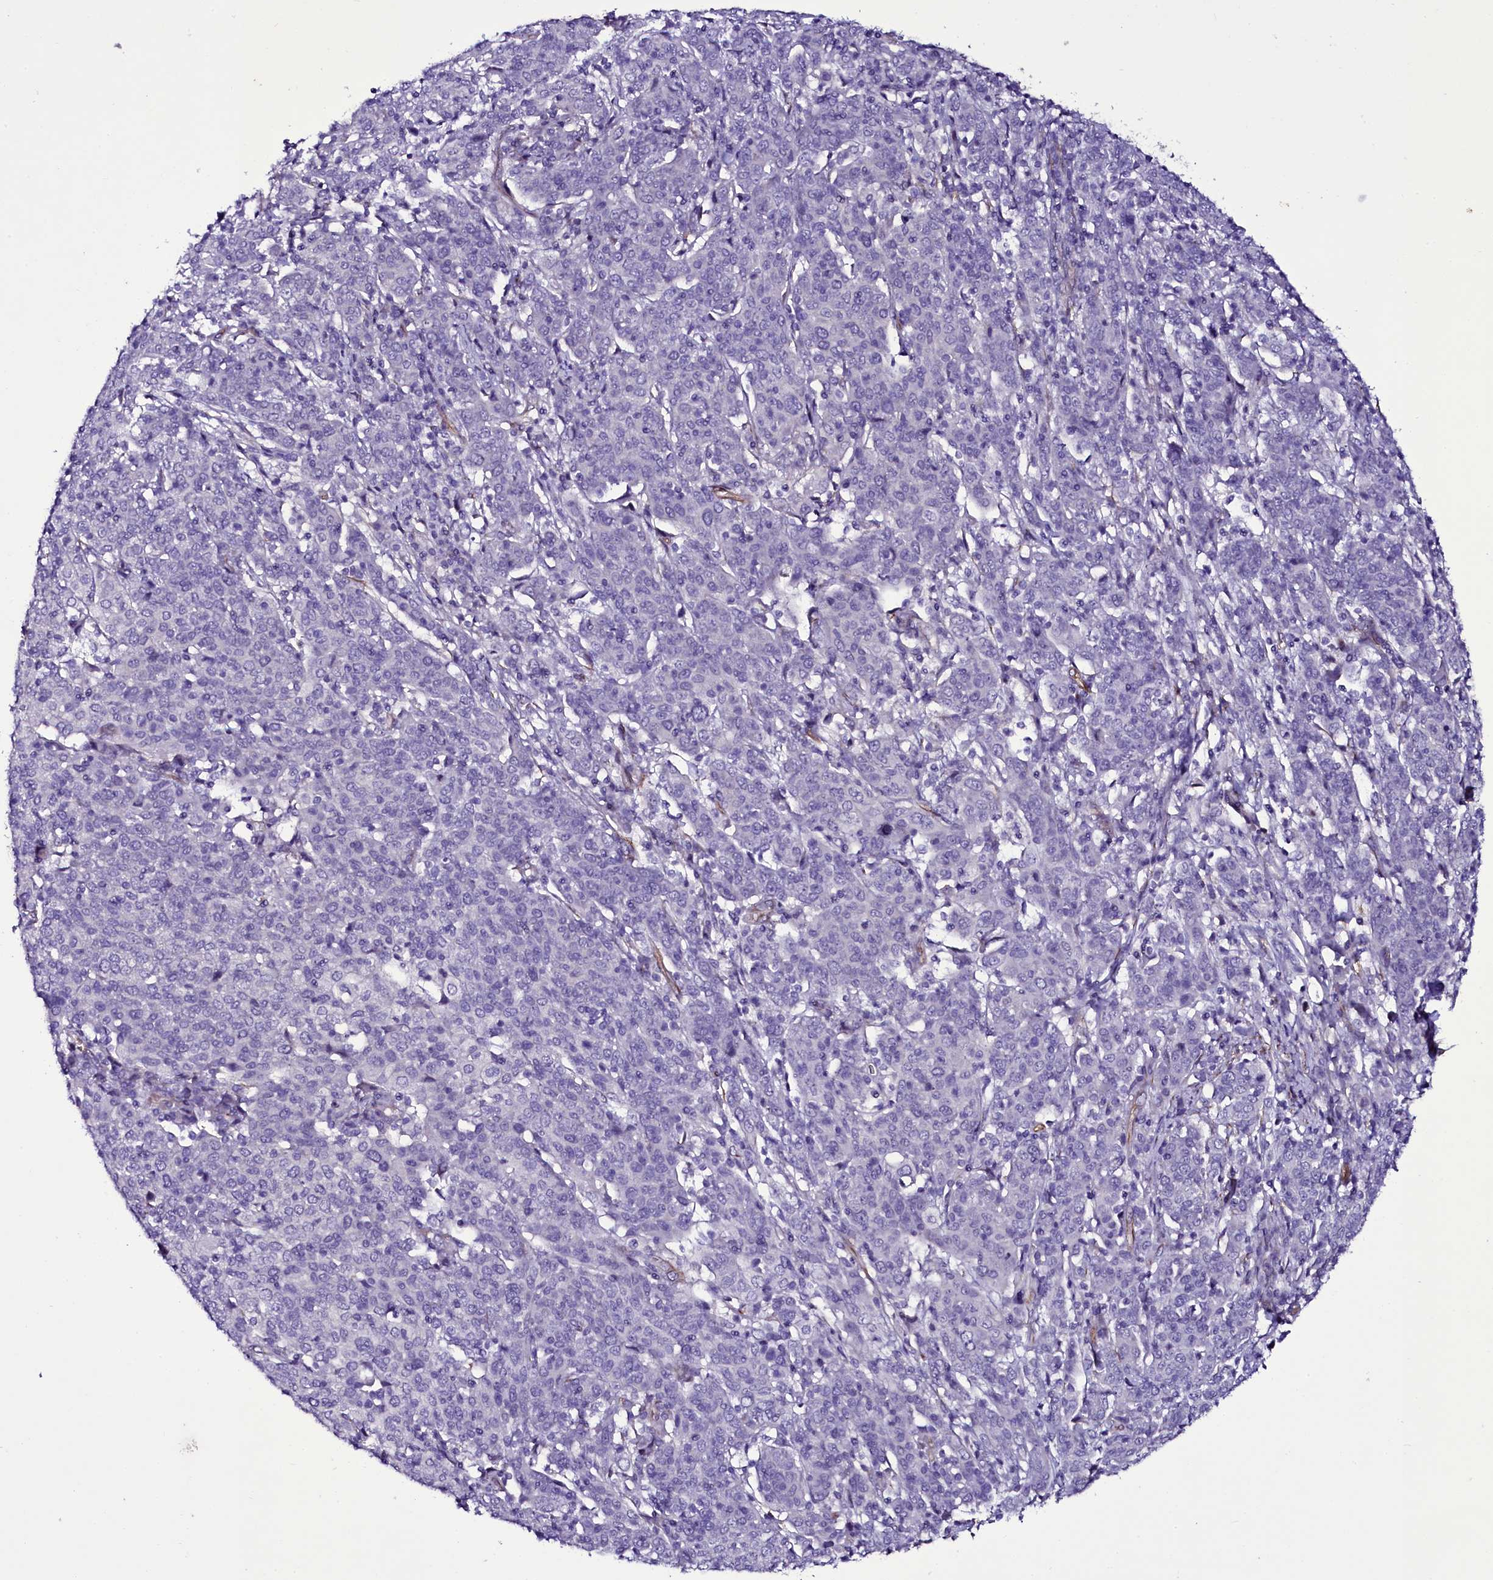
{"staining": {"intensity": "negative", "quantity": "none", "location": "none"}, "tissue": "cervical cancer", "cell_type": "Tumor cells", "image_type": "cancer", "snomed": [{"axis": "morphology", "description": "Squamous cell carcinoma, NOS"}, {"axis": "topography", "description": "Cervix"}], "caption": "Tumor cells show no significant positivity in cervical cancer.", "gene": "MEX3C", "patient": {"sex": "female", "age": 67}}